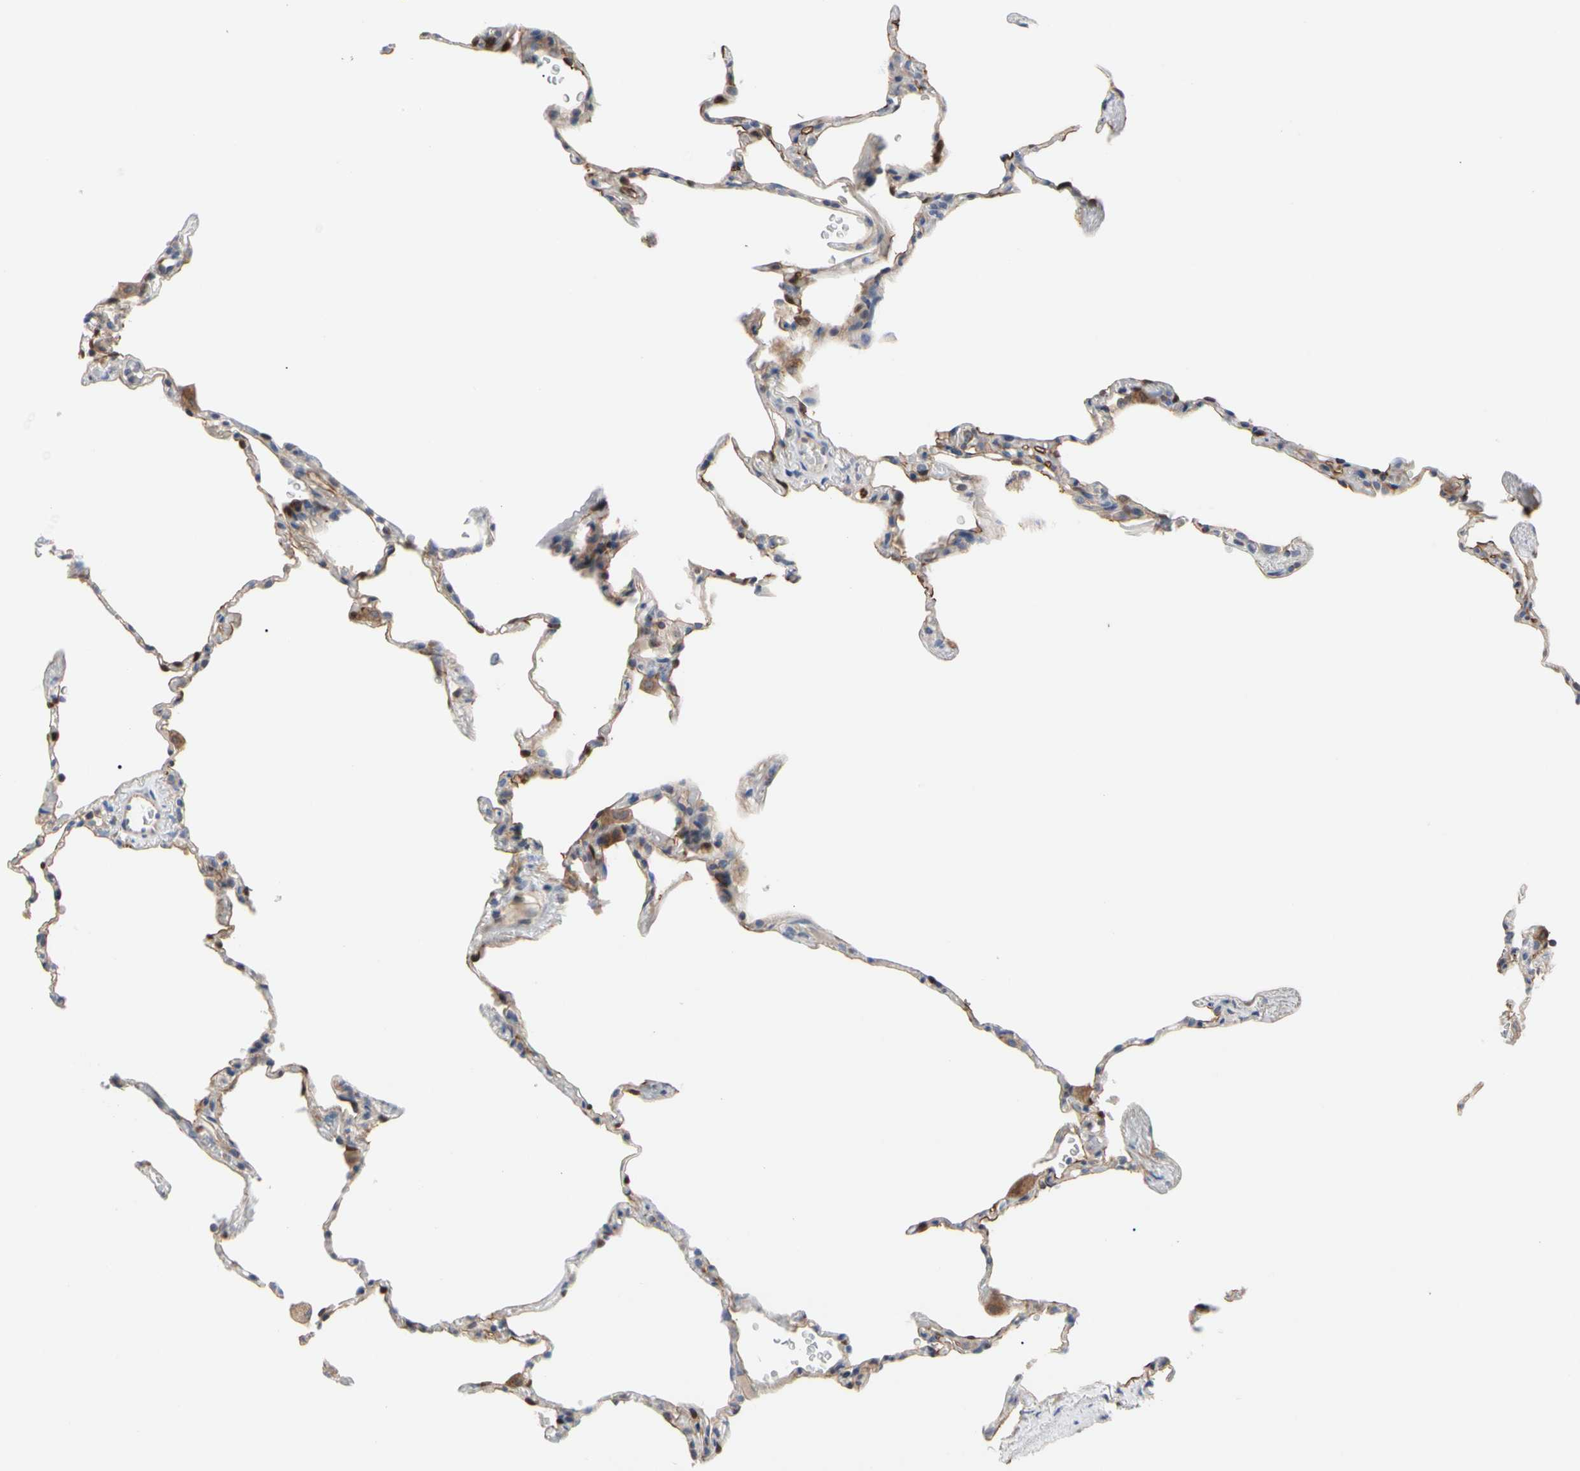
{"staining": {"intensity": "weak", "quantity": "<25%", "location": "cytoplasmic/membranous"}, "tissue": "lung", "cell_type": "Alveolar cells", "image_type": "normal", "snomed": [{"axis": "morphology", "description": "Normal tissue, NOS"}, {"axis": "topography", "description": "Lung"}], "caption": "IHC image of benign lung: lung stained with DAB reveals no significant protein expression in alveolar cells. The staining was performed using DAB (3,3'-diaminobenzidine) to visualize the protein expression in brown, while the nuclei were stained in blue with hematoxylin (Magnification: 20x).", "gene": "MCL1", "patient": {"sex": "male", "age": 59}}